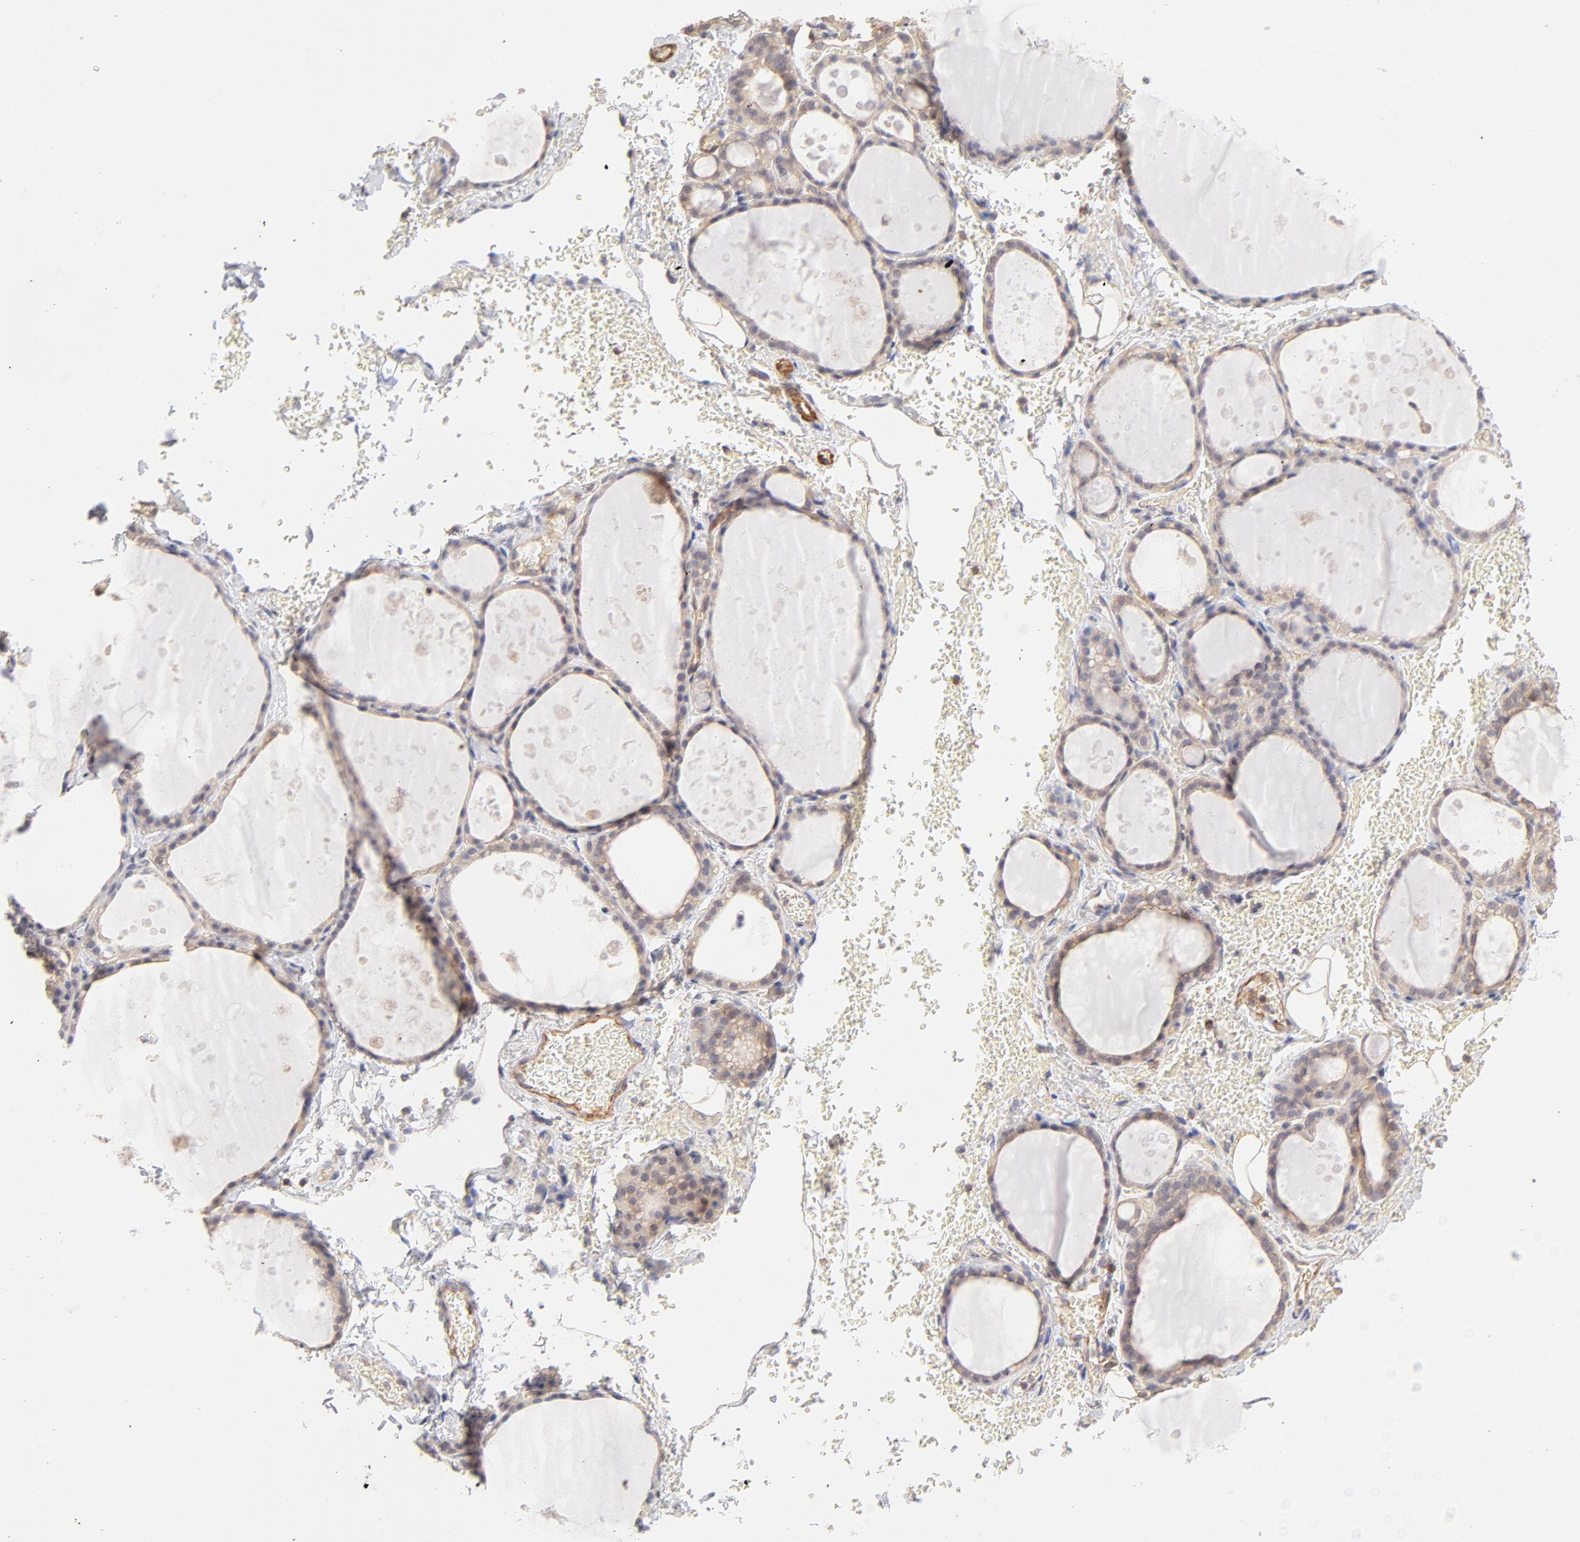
{"staining": {"intensity": "weak", "quantity": ">75%", "location": "cytoplasmic/membranous"}, "tissue": "thyroid gland", "cell_type": "Glandular cells", "image_type": "normal", "snomed": [{"axis": "morphology", "description": "Normal tissue, NOS"}, {"axis": "topography", "description": "Thyroid gland"}], "caption": "Weak cytoplasmic/membranous positivity is appreciated in about >75% of glandular cells in normal thyroid gland.", "gene": "LDLRAP1", "patient": {"sex": "male", "age": 61}}